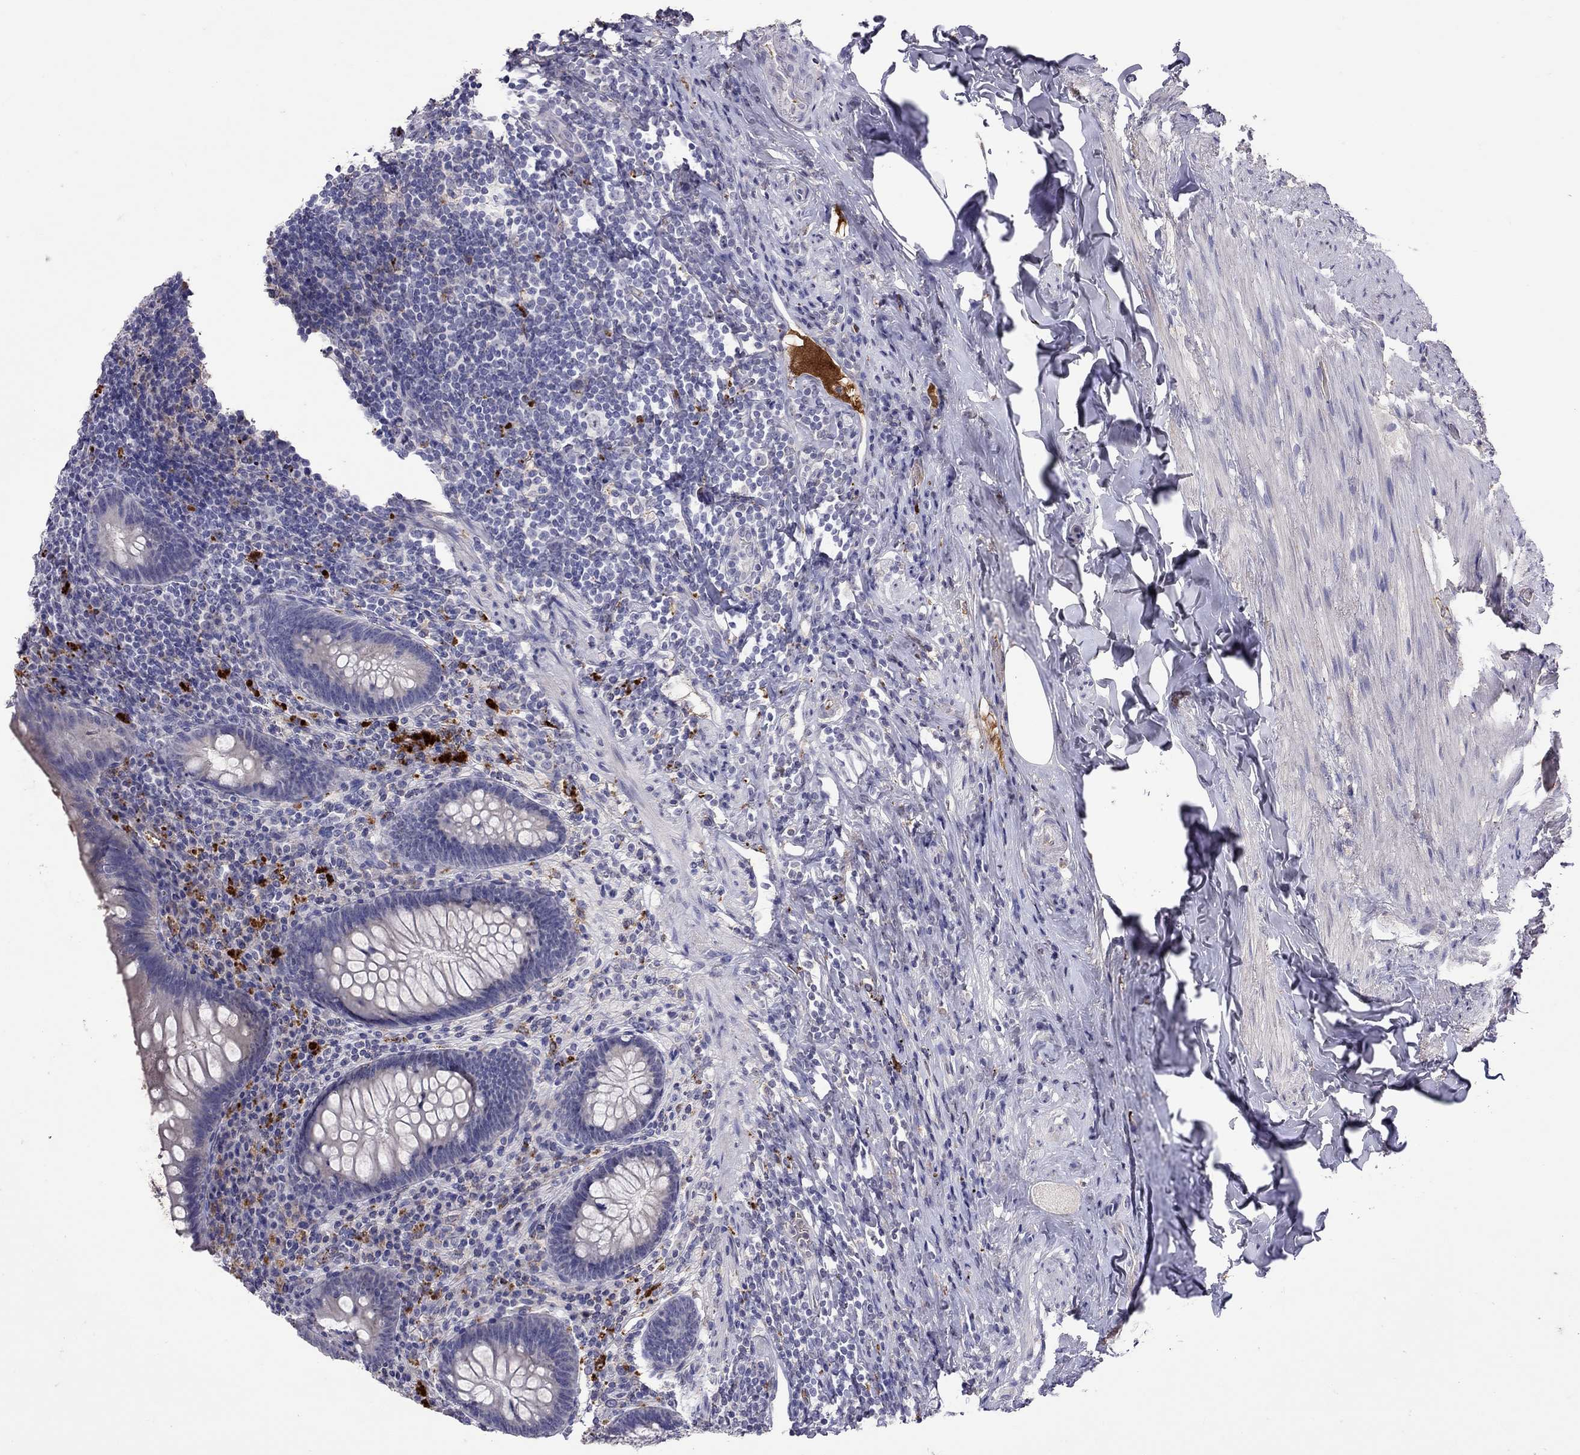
{"staining": {"intensity": "negative", "quantity": "none", "location": "none"}, "tissue": "appendix", "cell_type": "Glandular cells", "image_type": "normal", "snomed": [{"axis": "morphology", "description": "Normal tissue, NOS"}, {"axis": "topography", "description": "Appendix"}], "caption": "Image shows no protein staining in glandular cells of normal appendix.", "gene": "SERPINA3", "patient": {"sex": "male", "age": 47}}